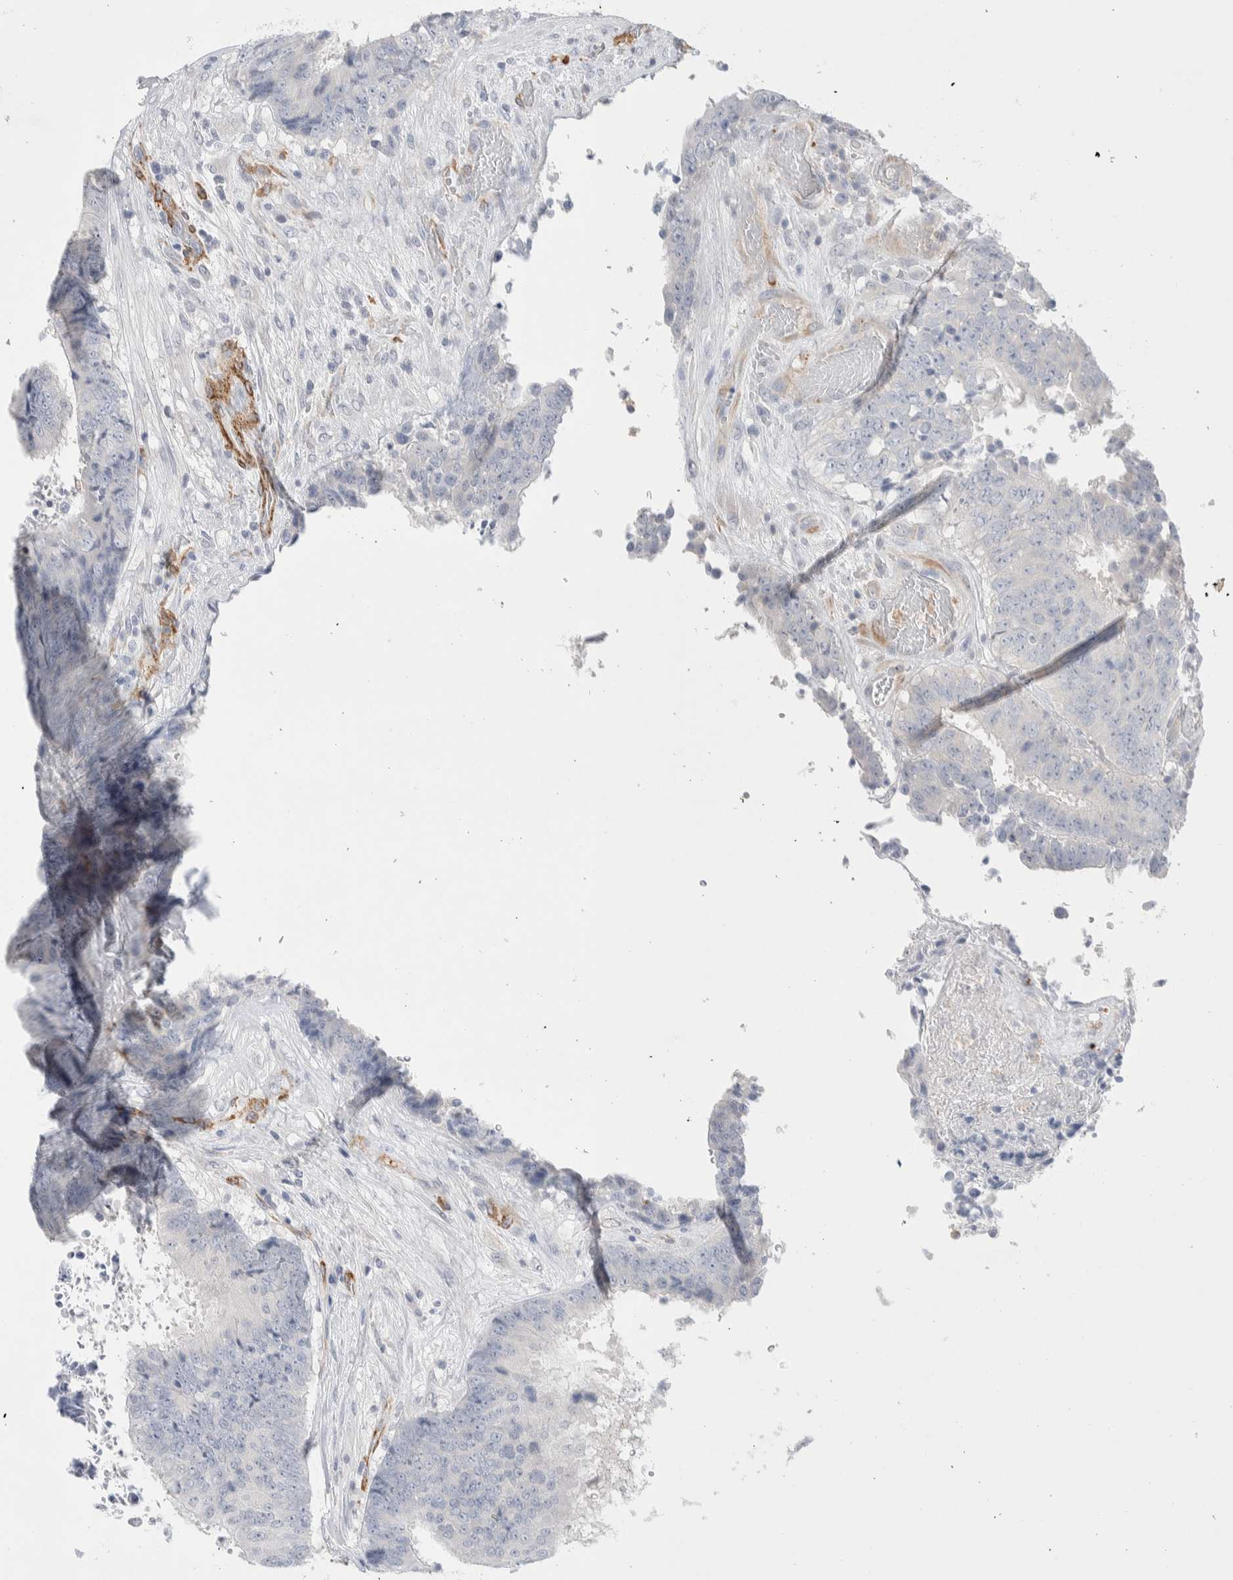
{"staining": {"intensity": "negative", "quantity": "none", "location": "none"}, "tissue": "colorectal cancer", "cell_type": "Tumor cells", "image_type": "cancer", "snomed": [{"axis": "morphology", "description": "Adenocarcinoma, NOS"}, {"axis": "topography", "description": "Rectum"}], "caption": "Immunohistochemistry photomicrograph of neoplastic tissue: adenocarcinoma (colorectal) stained with DAB (3,3'-diaminobenzidine) shows no significant protein staining in tumor cells.", "gene": "SEPTIN4", "patient": {"sex": "male", "age": 72}}